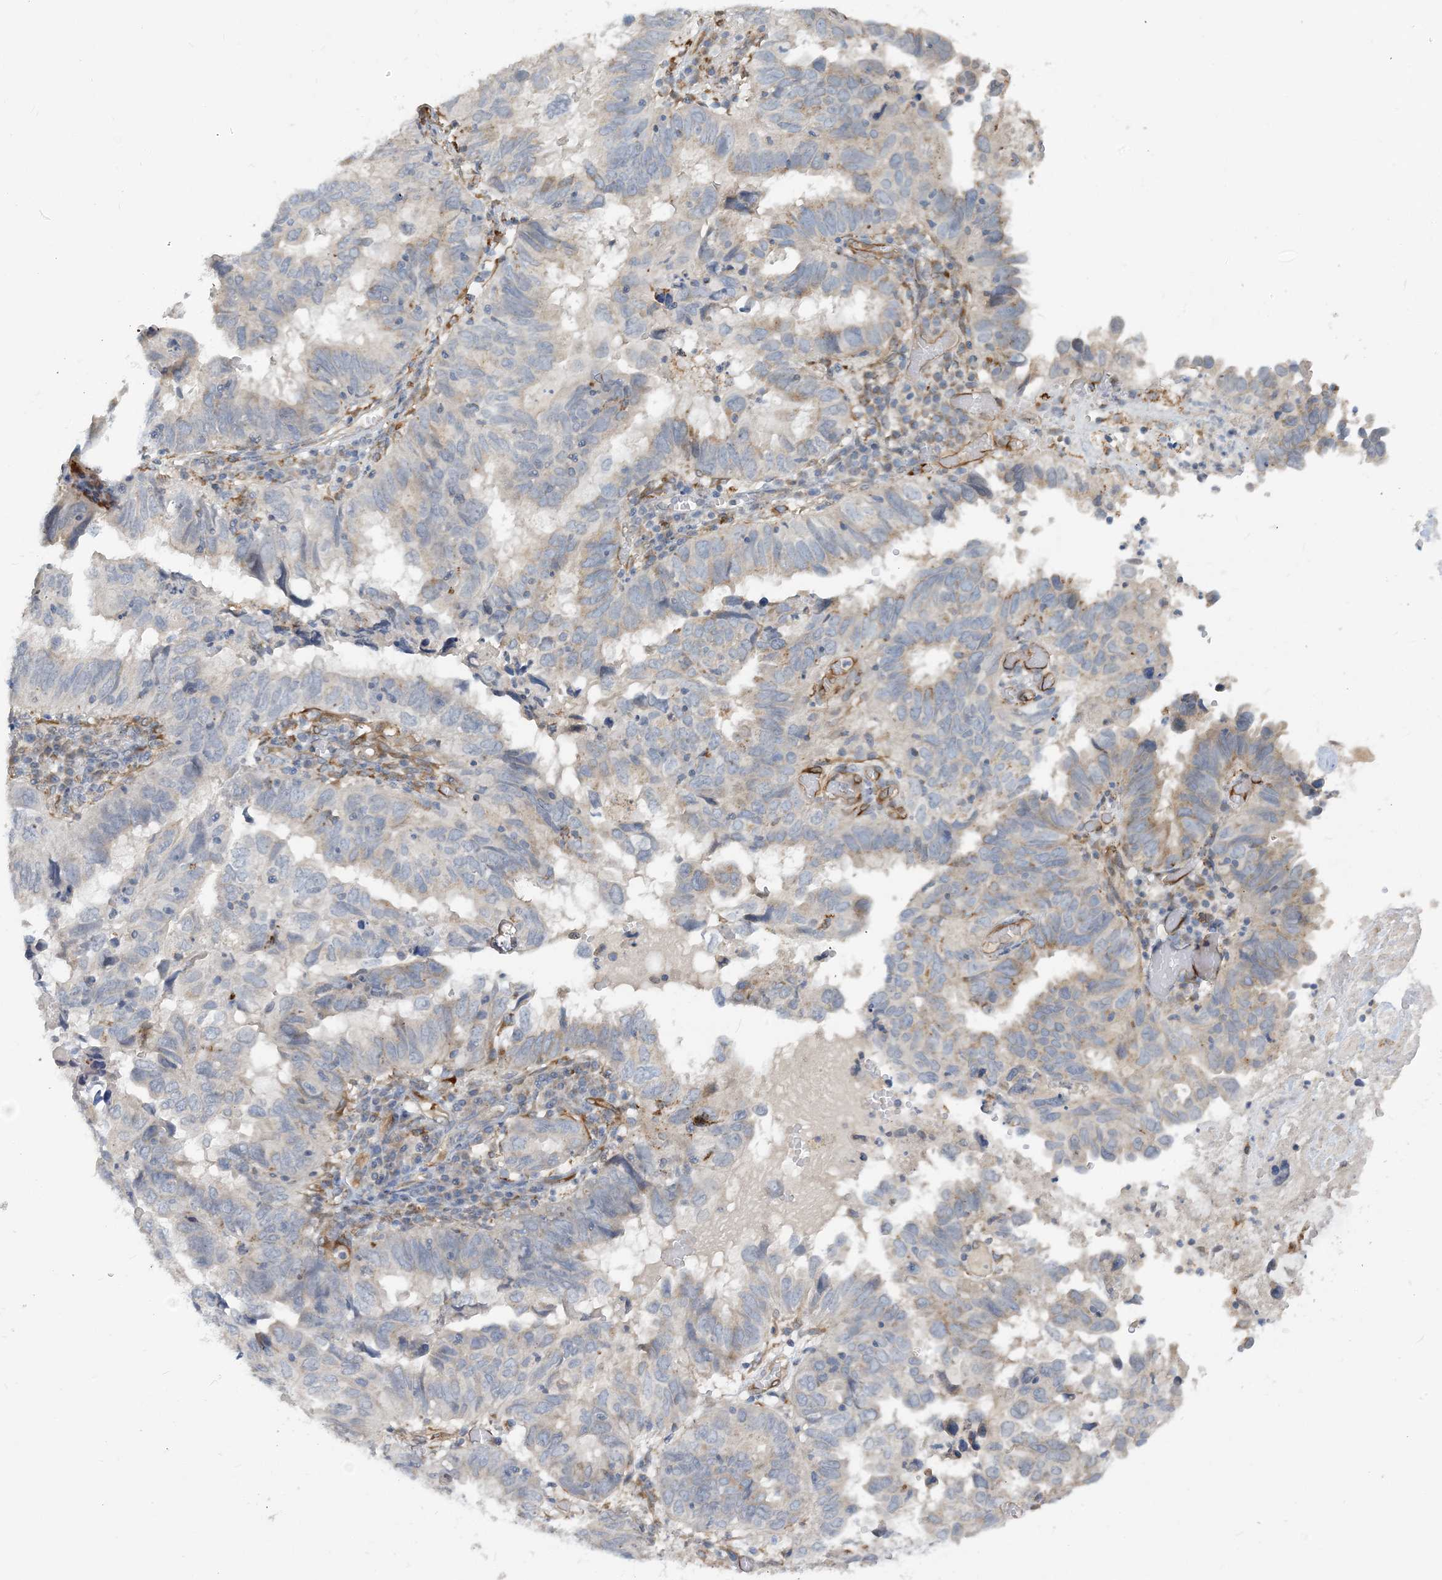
{"staining": {"intensity": "weak", "quantity": "<25%", "location": "cytoplasmic/membranous"}, "tissue": "endometrial cancer", "cell_type": "Tumor cells", "image_type": "cancer", "snomed": [{"axis": "morphology", "description": "Adenocarcinoma, NOS"}, {"axis": "topography", "description": "Uterus"}], "caption": "The micrograph shows no staining of tumor cells in endometrial cancer.", "gene": "EIF2A", "patient": {"sex": "female", "age": 77}}